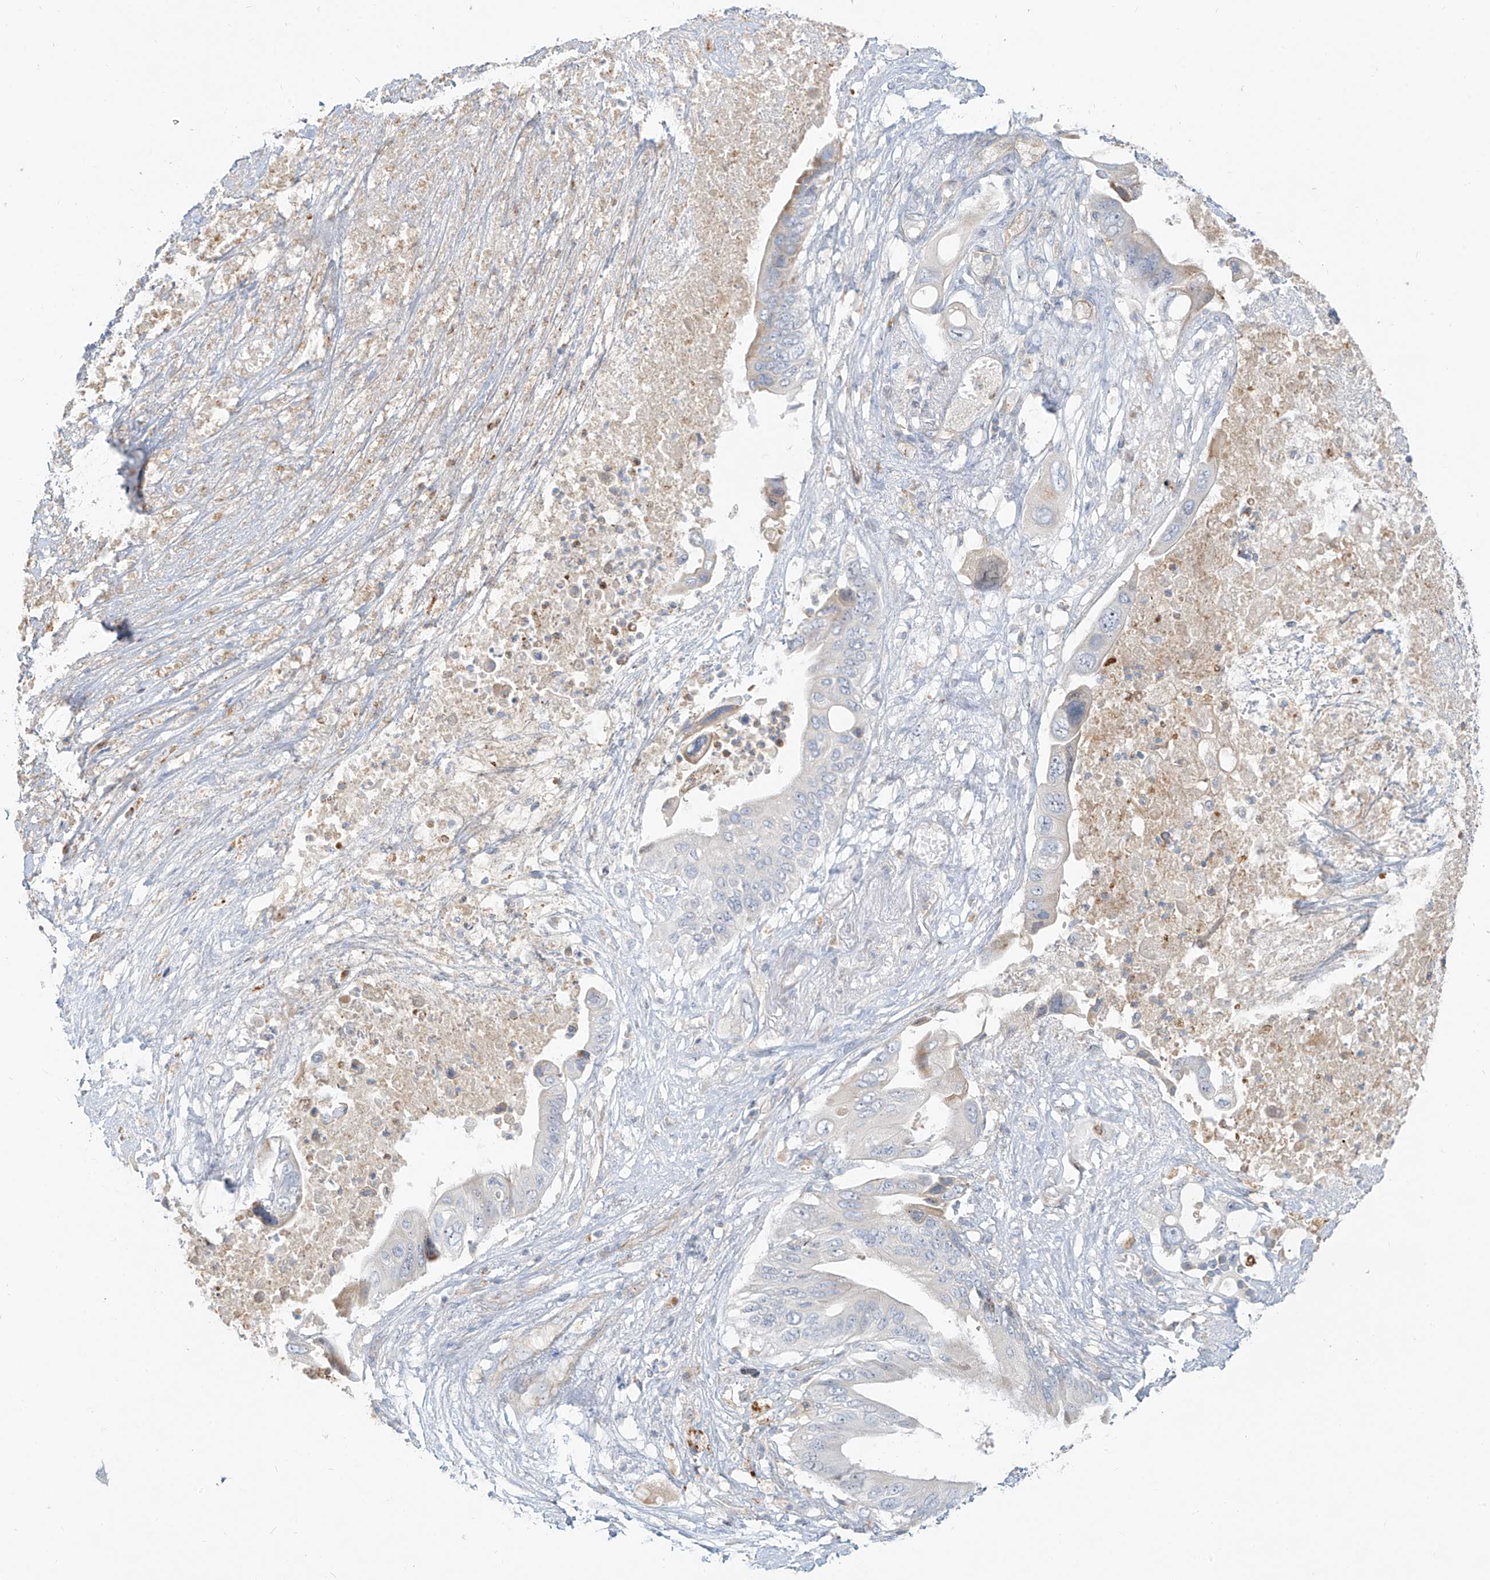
{"staining": {"intensity": "negative", "quantity": "none", "location": "none"}, "tissue": "pancreatic cancer", "cell_type": "Tumor cells", "image_type": "cancer", "snomed": [{"axis": "morphology", "description": "Adenocarcinoma, NOS"}, {"axis": "topography", "description": "Pancreas"}], "caption": "A high-resolution histopathology image shows immunohistochemistry (IHC) staining of pancreatic cancer, which shows no significant staining in tumor cells.", "gene": "C2orf42", "patient": {"sex": "male", "age": 66}}